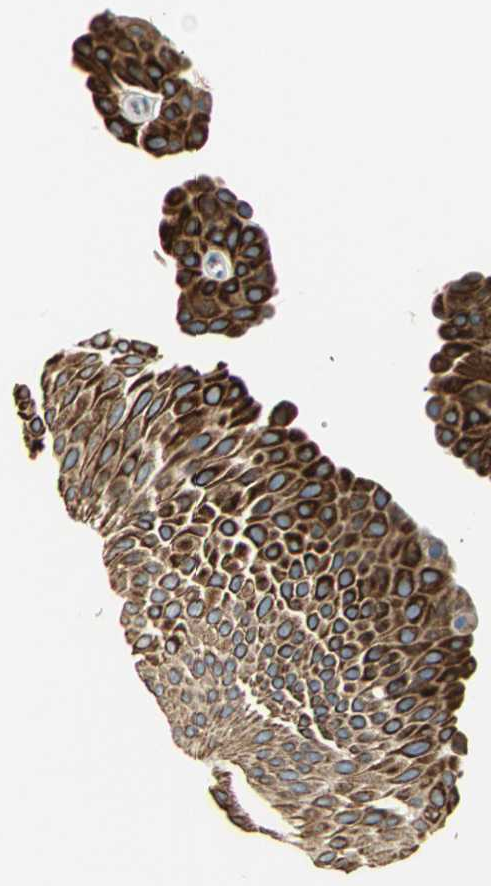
{"staining": {"intensity": "strong", "quantity": ">75%", "location": "cytoplasmic/membranous"}, "tissue": "urothelial cancer", "cell_type": "Tumor cells", "image_type": "cancer", "snomed": [{"axis": "morphology", "description": "Urothelial carcinoma, Low grade"}, {"axis": "topography", "description": "Urinary bladder"}], "caption": "Brown immunohistochemical staining in urothelial cancer exhibits strong cytoplasmic/membranous staining in approximately >75% of tumor cells.", "gene": "B3GNT2", "patient": {"sex": "female", "age": 60}}